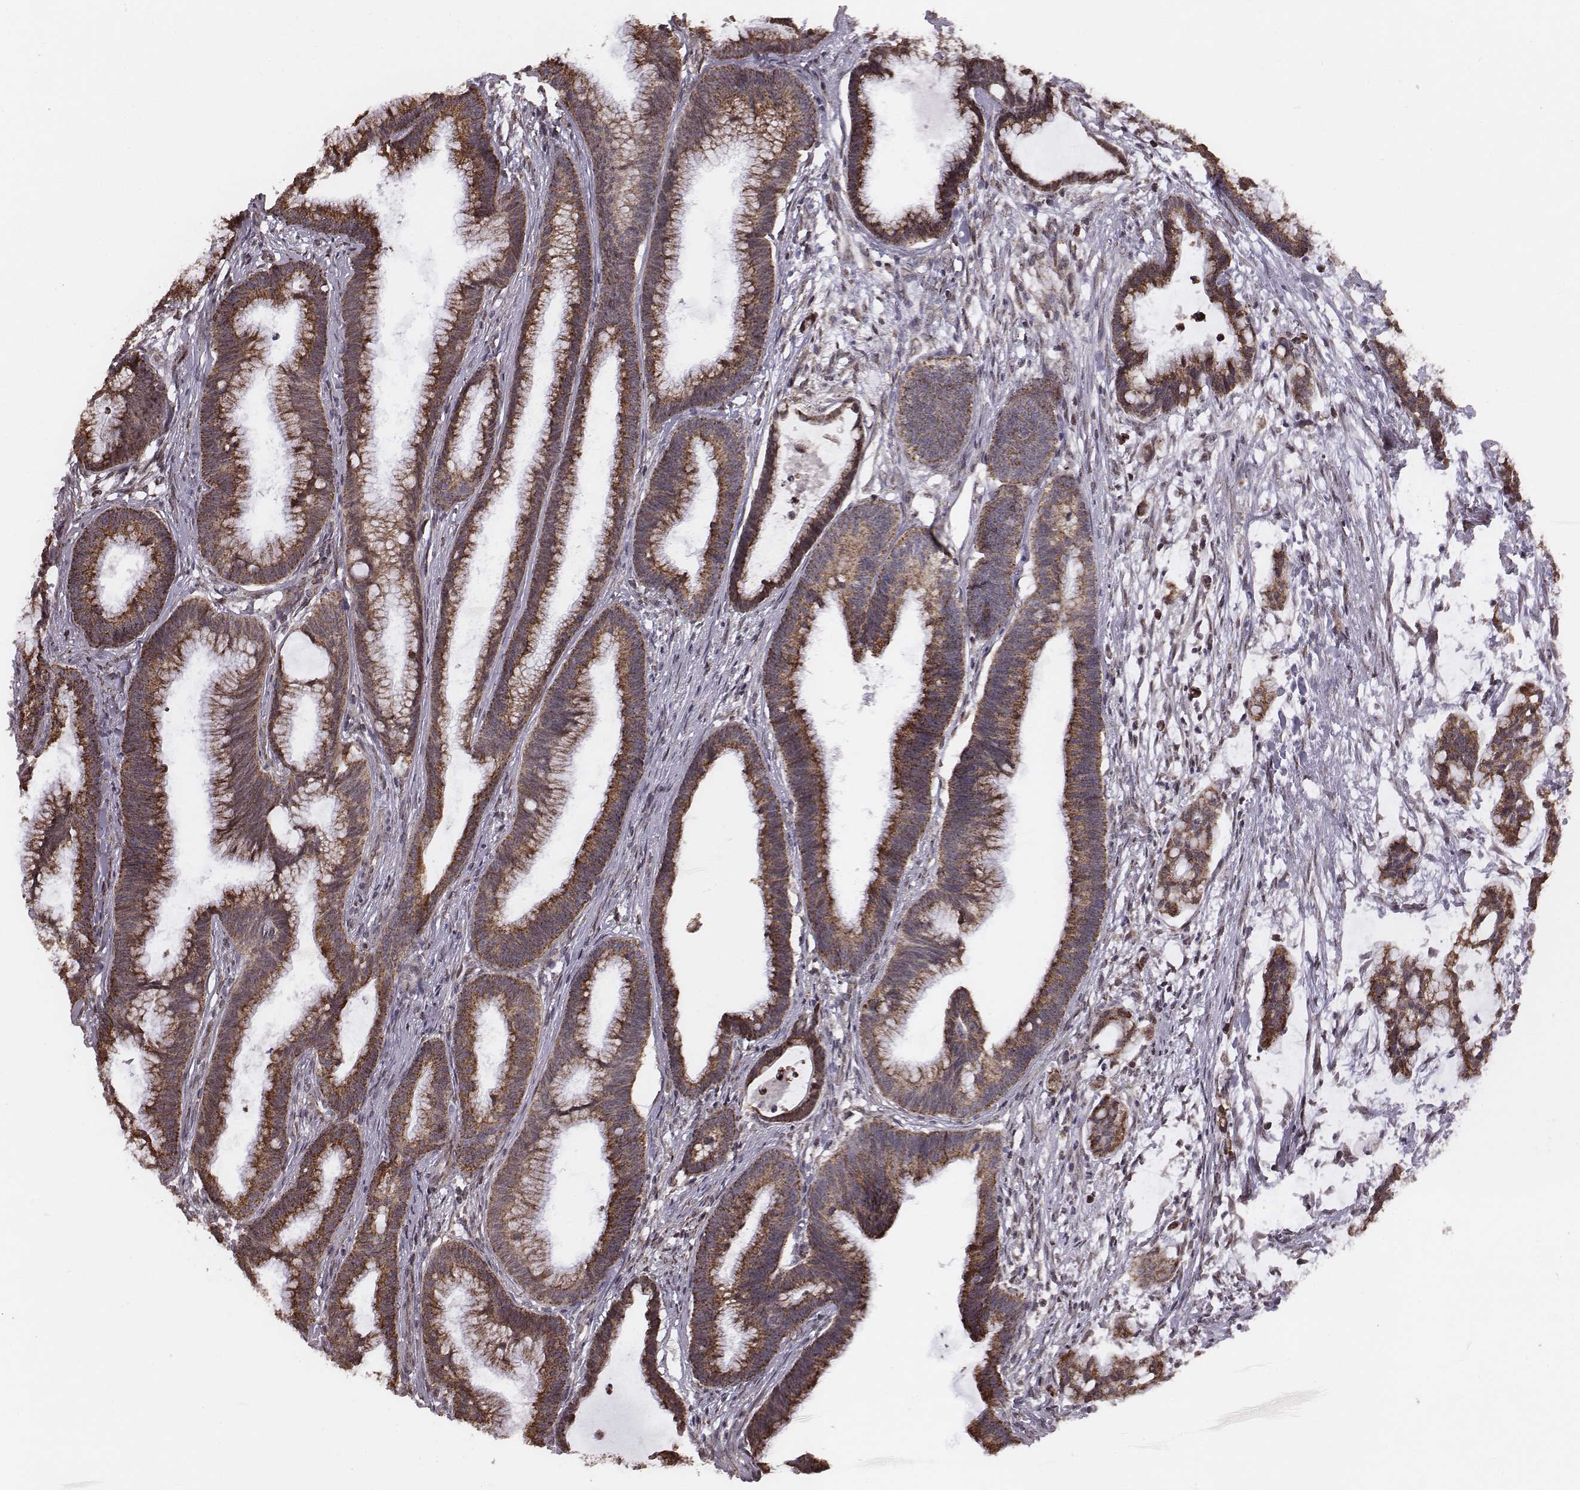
{"staining": {"intensity": "moderate", "quantity": ">75%", "location": "cytoplasmic/membranous"}, "tissue": "colorectal cancer", "cell_type": "Tumor cells", "image_type": "cancer", "snomed": [{"axis": "morphology", "description": "Adenocarcinoma, NOS"}, {"axis": "topography", "description": "Colon"}], "caption": "About >75% of tumor cells in human adenocarcinoma (colorectal) reveal moderate cytoplasmic/membranous protein staining as visualized by brown immunohistochemical staining.", "gene": "ACOT2", "patient": {"sex": "female", "age": 78}}